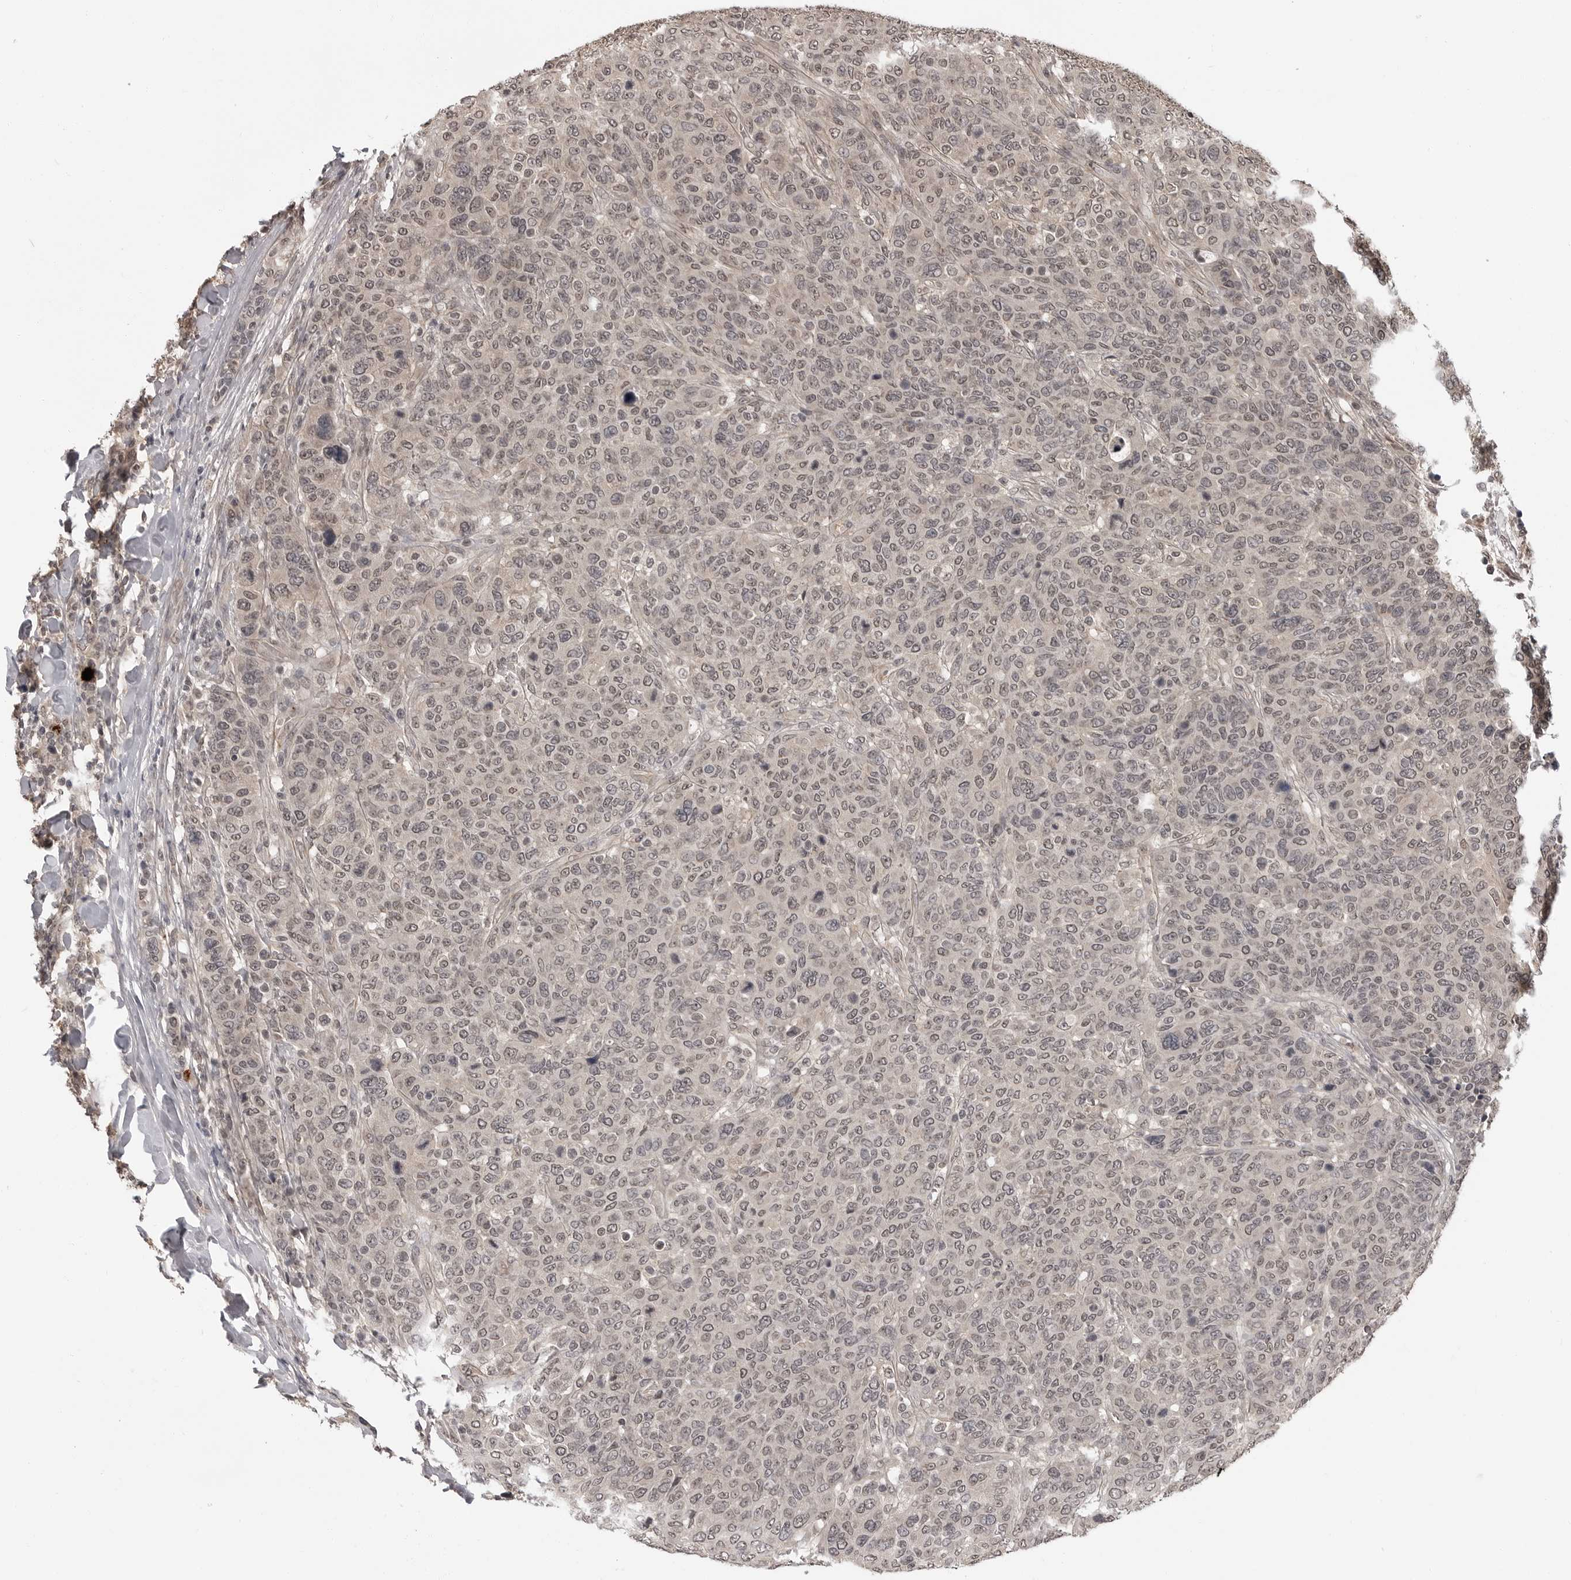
{"staining": {"intensity": "moderate", "quantity": ">75%", "location": "nuclear"}, "tissue": "breast cancer", "cell_type": "Tumor cells", "image_type": "cancer", "snomed": [{"axis": "morphology", "description": "Duct carcinoma"}, {"axis": "topography", "description": "Breast"}], "caption": "Breast invasive ductal carcinoma stained with a brown dye demonstrates moderate nuclear positive expression in approximately >75% of tumor cells.", "gene": "IL24", "patient": {"sex": "female", "age": 37}}